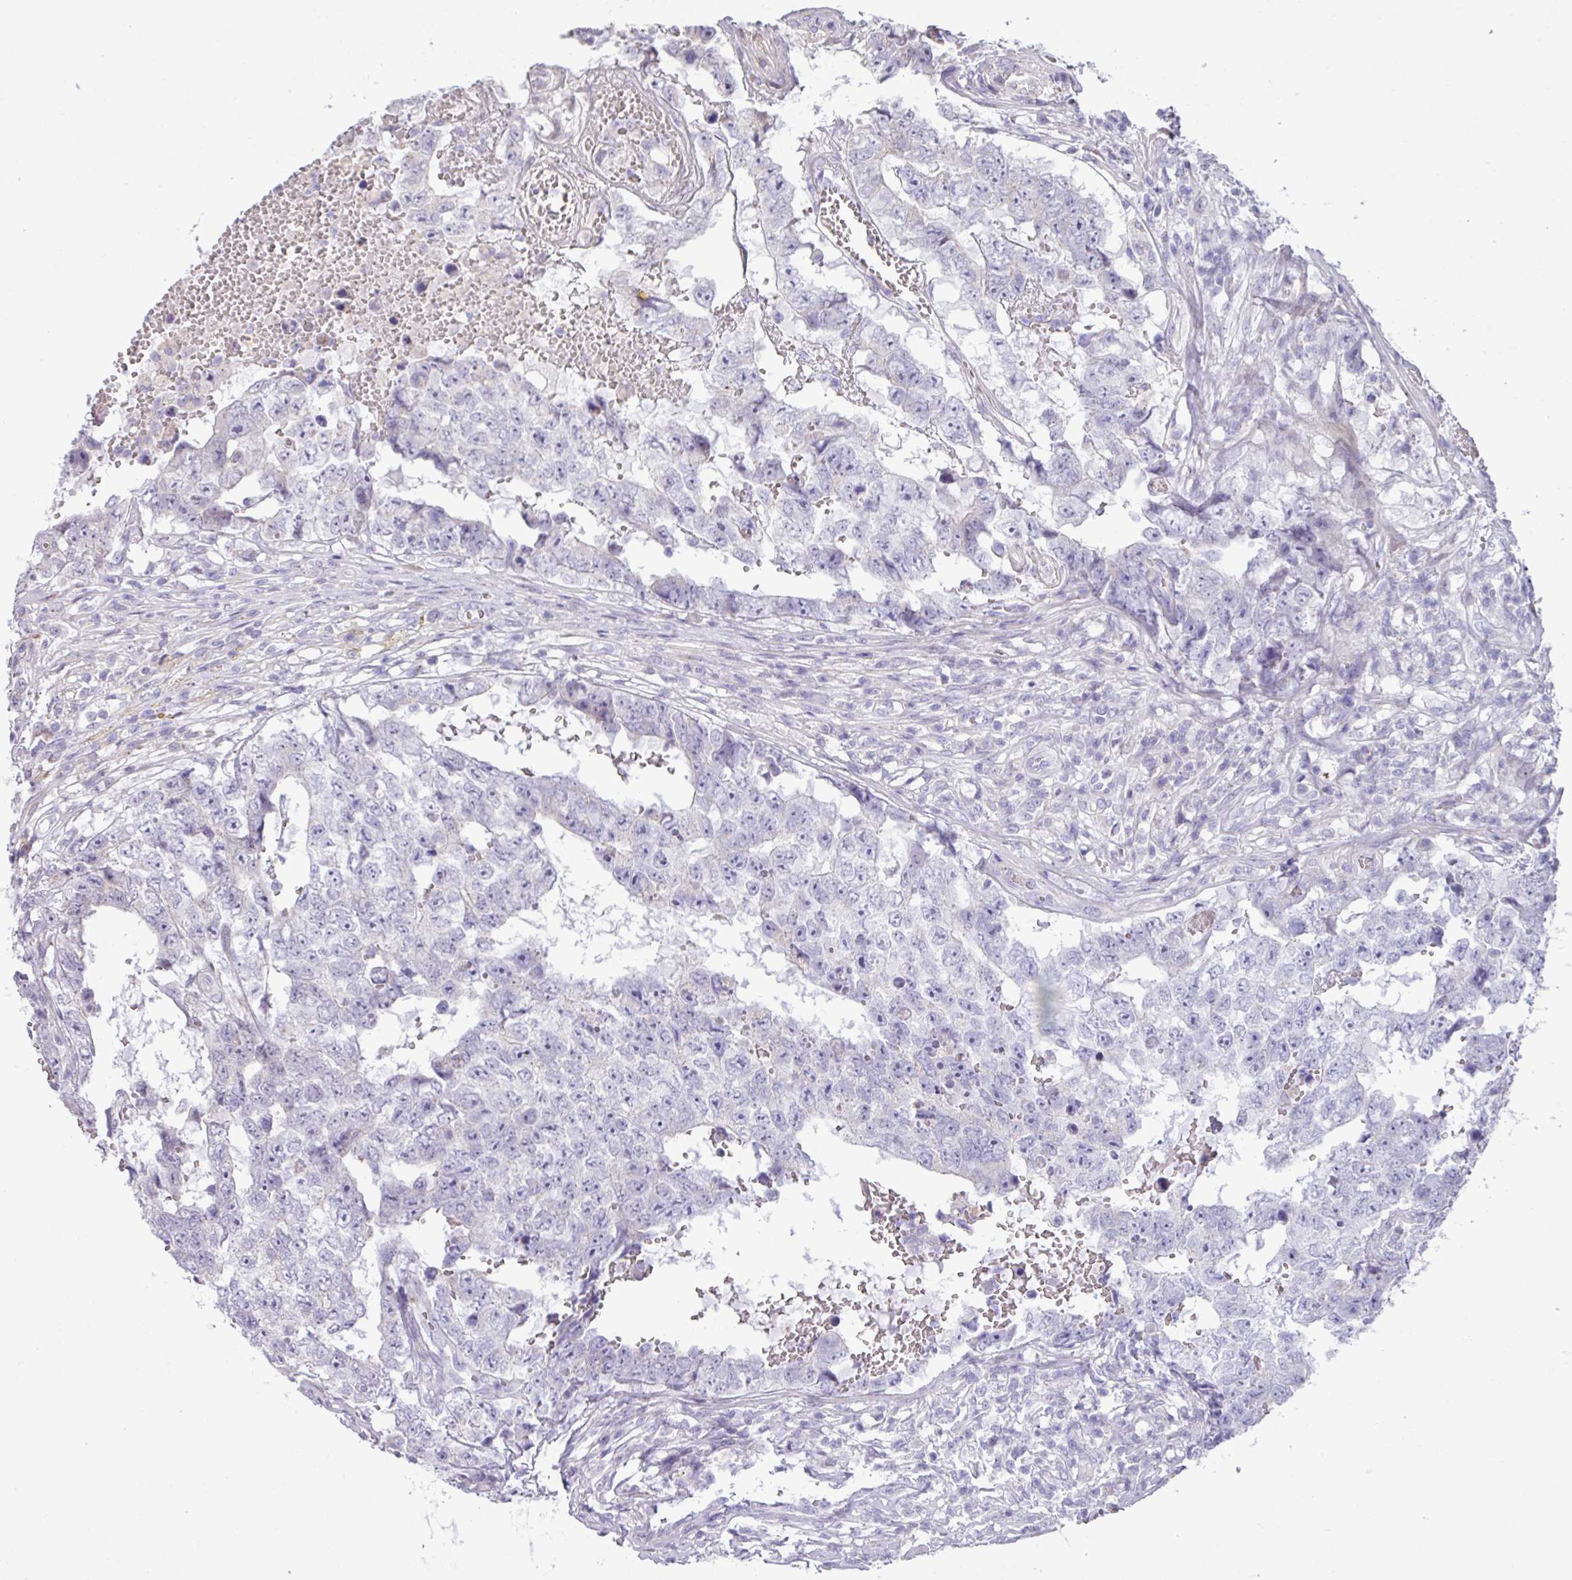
{"staining": {"intensity": "negative", "quantity": "none", "location": "none"}, "tissue": "testis cancer", "cell_type": "Tumor cells", "image_type": "cancer", "snomed": [{"axis": "morphology", "description": "Carcinoma, Embryonal, NOS"}, {"axis": "topography", "description": "Testis"}], "caption": "High magnification brightfield microscopy of testis cancer stained with DAB (3,3'-diaminobenzidine) (brown) and counterstained with hematoxylin (blue): tumor cells show no significant staining.", "gene": "IRGC", "patient": {"sex": "male", "age": 25}}